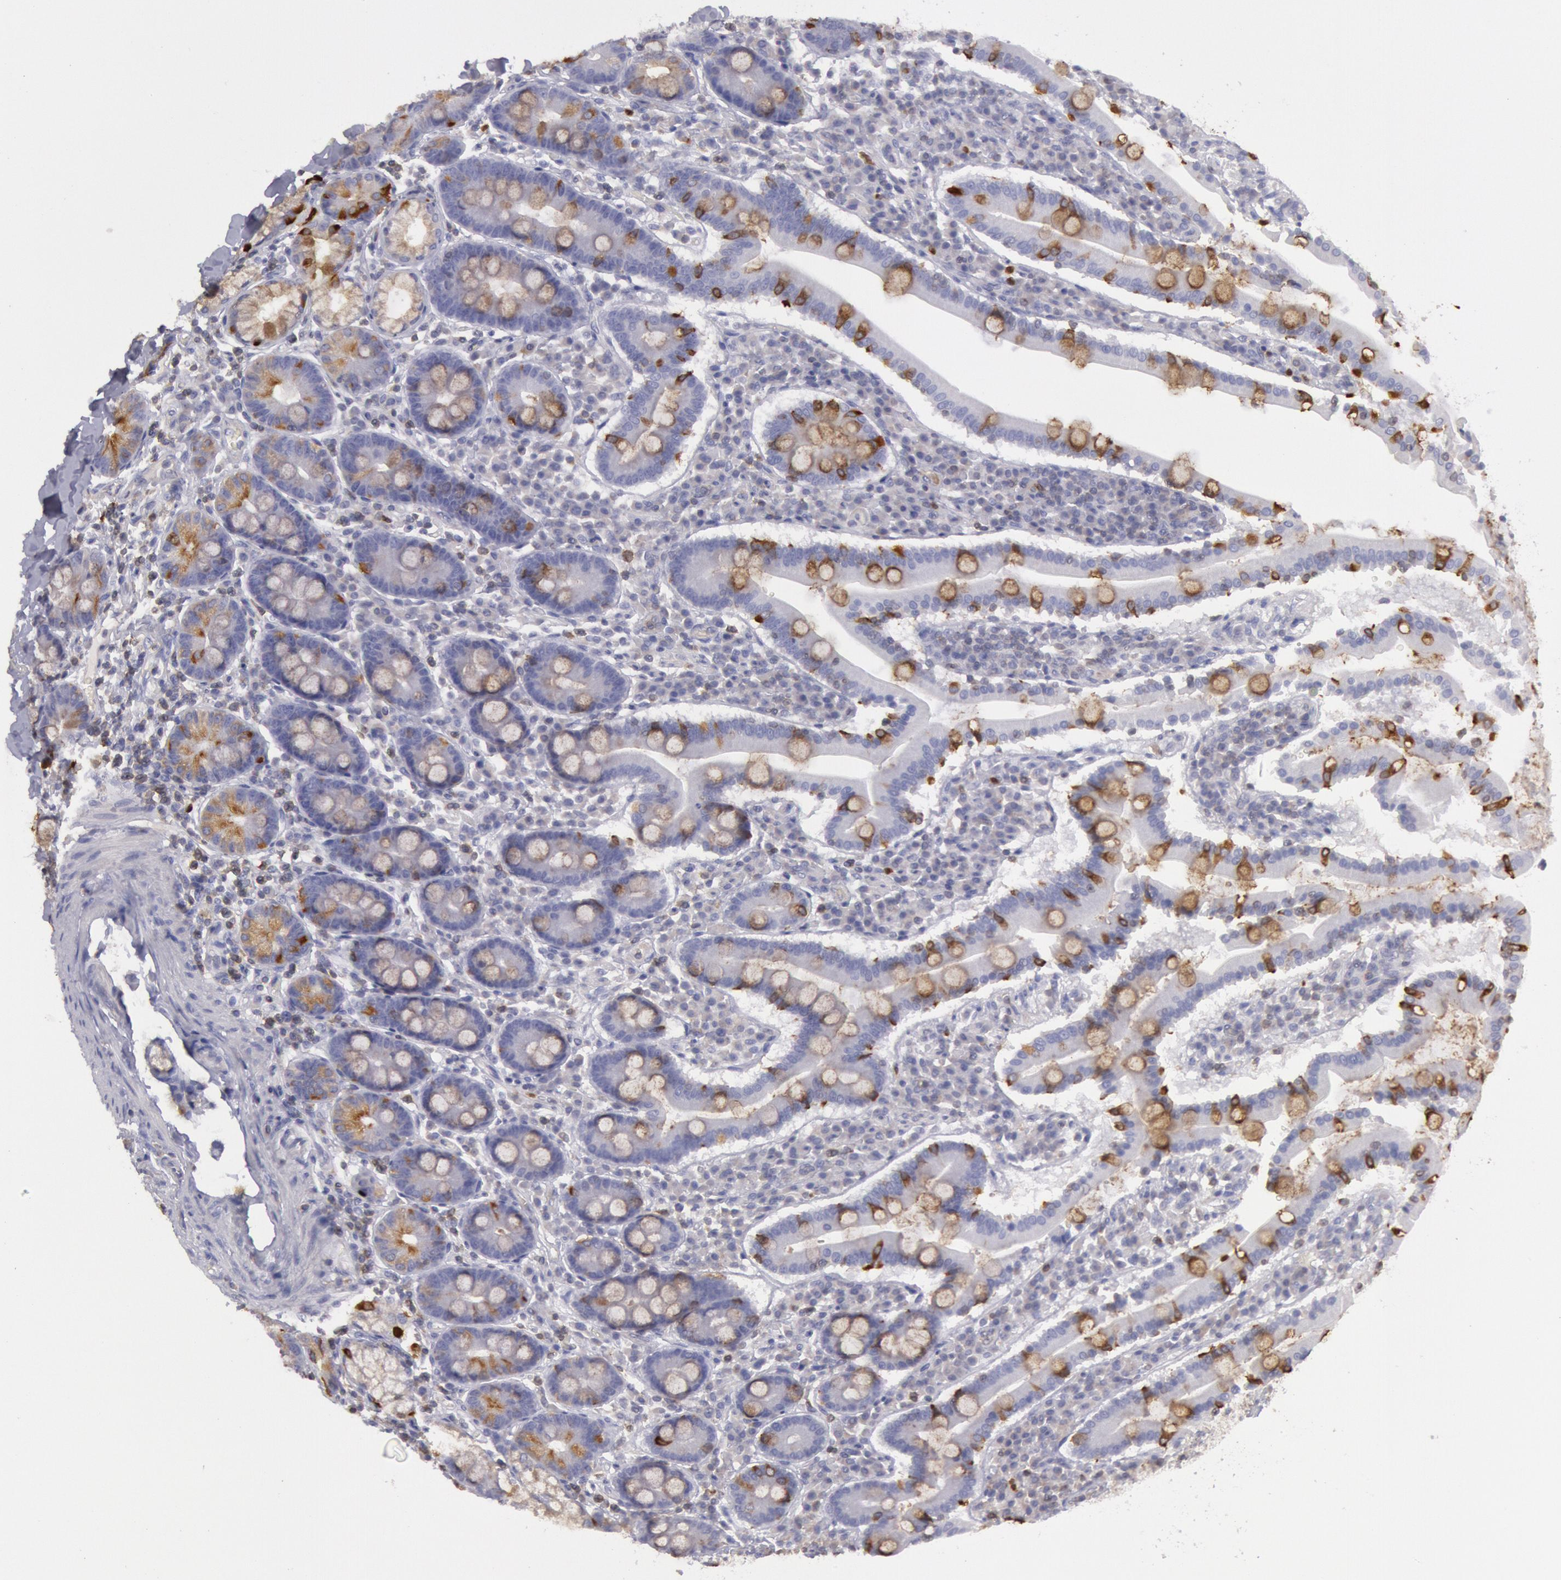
{"staining": {"intensity": "weak", "quantity": "<25%", "location": "cytoplasmic/membranous"}, "tissue": "duodenum", "cell_type": "Glandular cells", "image_type": "normal", "snomed": [{"axis": "morphology", "description": "Normal tissue, NOS"}, {"axis": "topography", "description": "Duodenum"}], "caption": "Immunohistochemistry (IHC) photomicrograph of unremarkable duodenum: human duodenum stained with DAB (3,3'-diaminobenzidine) reveals no significant protein expression in glandular cells.", "gene": "RAB27A", "patient": {"sex": "male", "age": 50}}